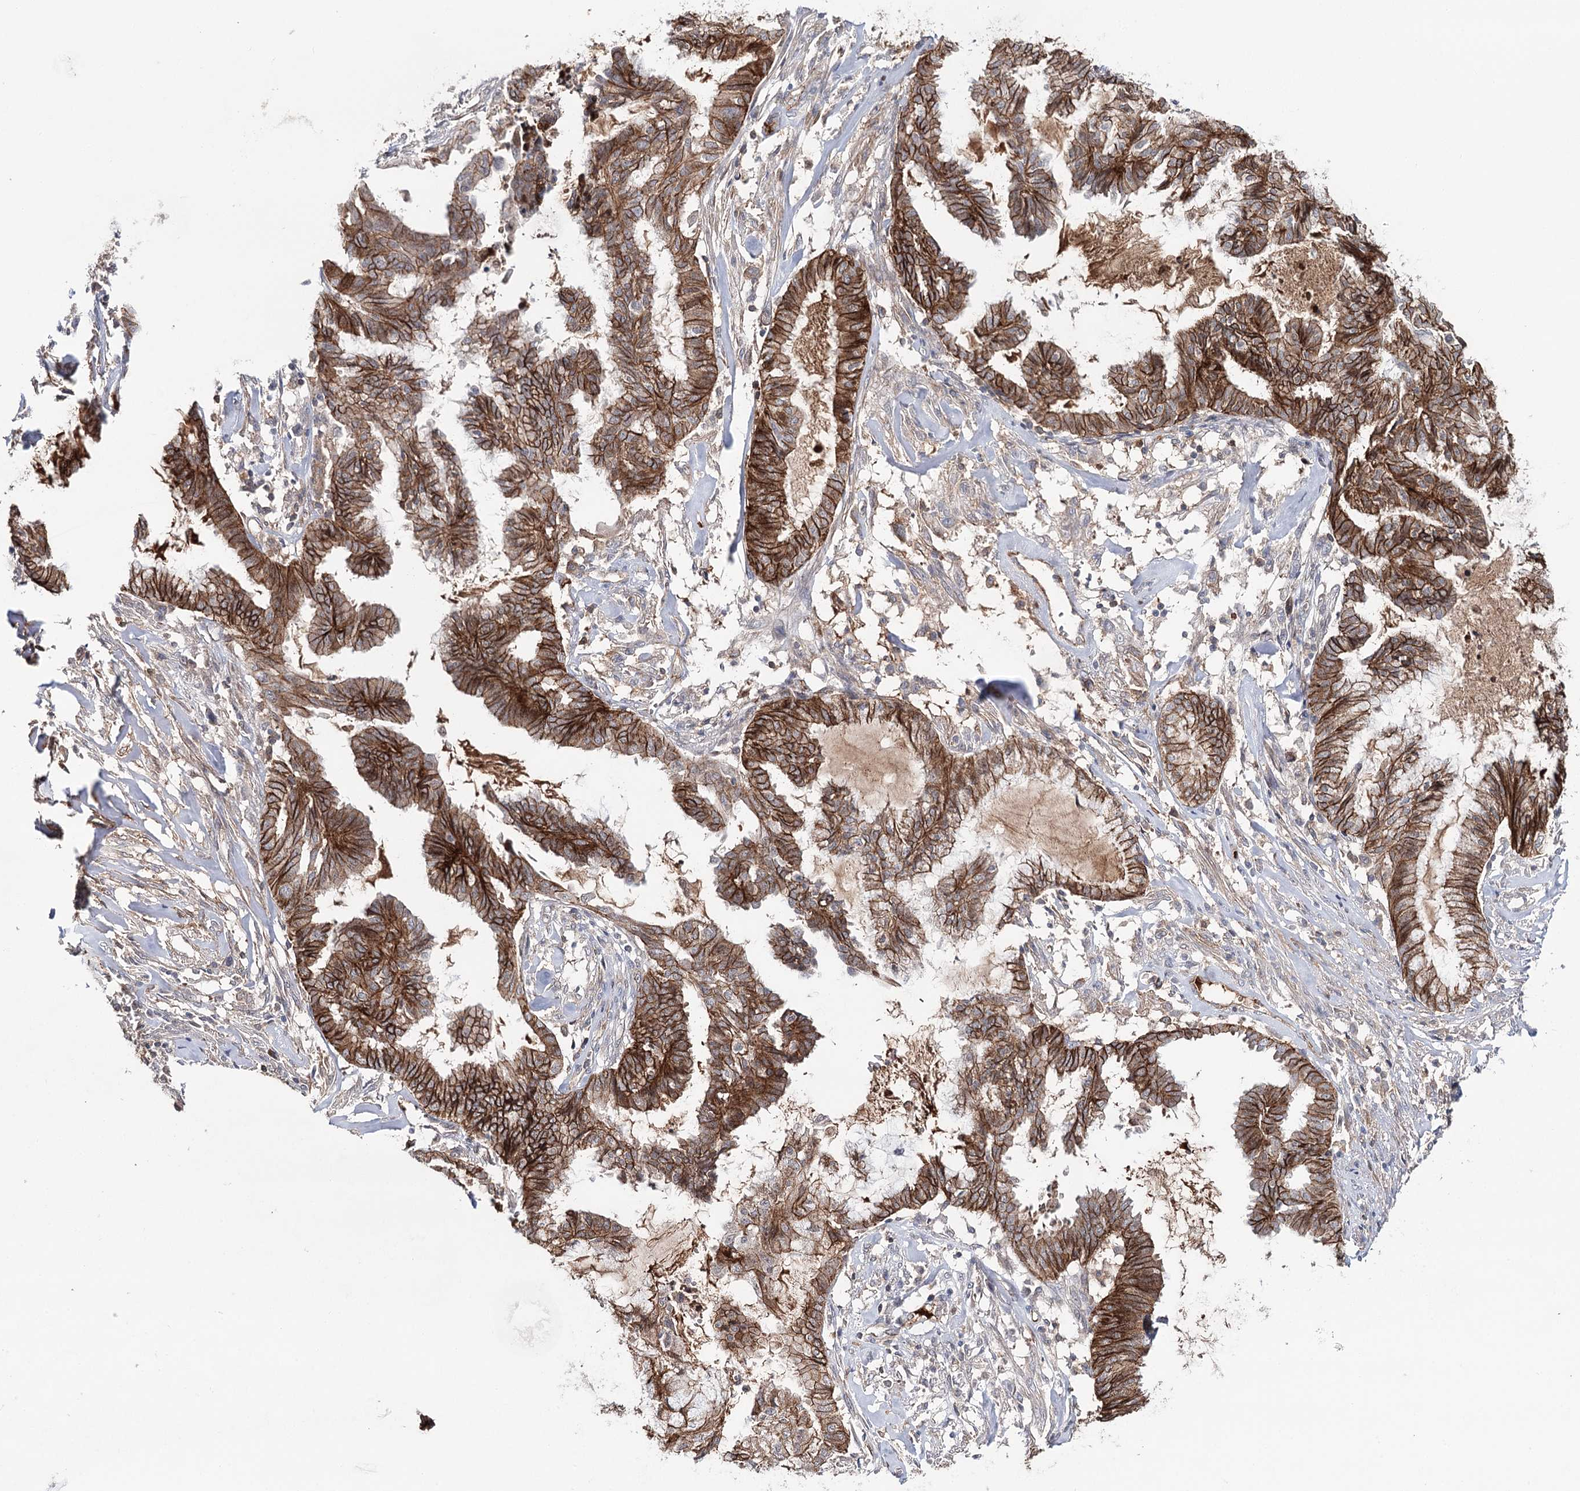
{"staining": {"intensity": "moderate", "quantity": ">75%", "location": "cytoplasmic/membranous"}, "tissue": "endometrial cancer", "cell_type": "Tumor cells", "image_type": "cancer", "snomed": [{"axis": "morphology", "description": "Adenocarcinoma, NOS"}, {"axis": "topography", "description": "Endometrium"}], "caption": "Protein staining shows moderate cytoplasmic/membranous positivity in approximately >75% of tumor cells in endometrial cancer. Nuclei are stained in blue.", "gene": "PKP4", "patient": {"sex": "female", "age": 86}}